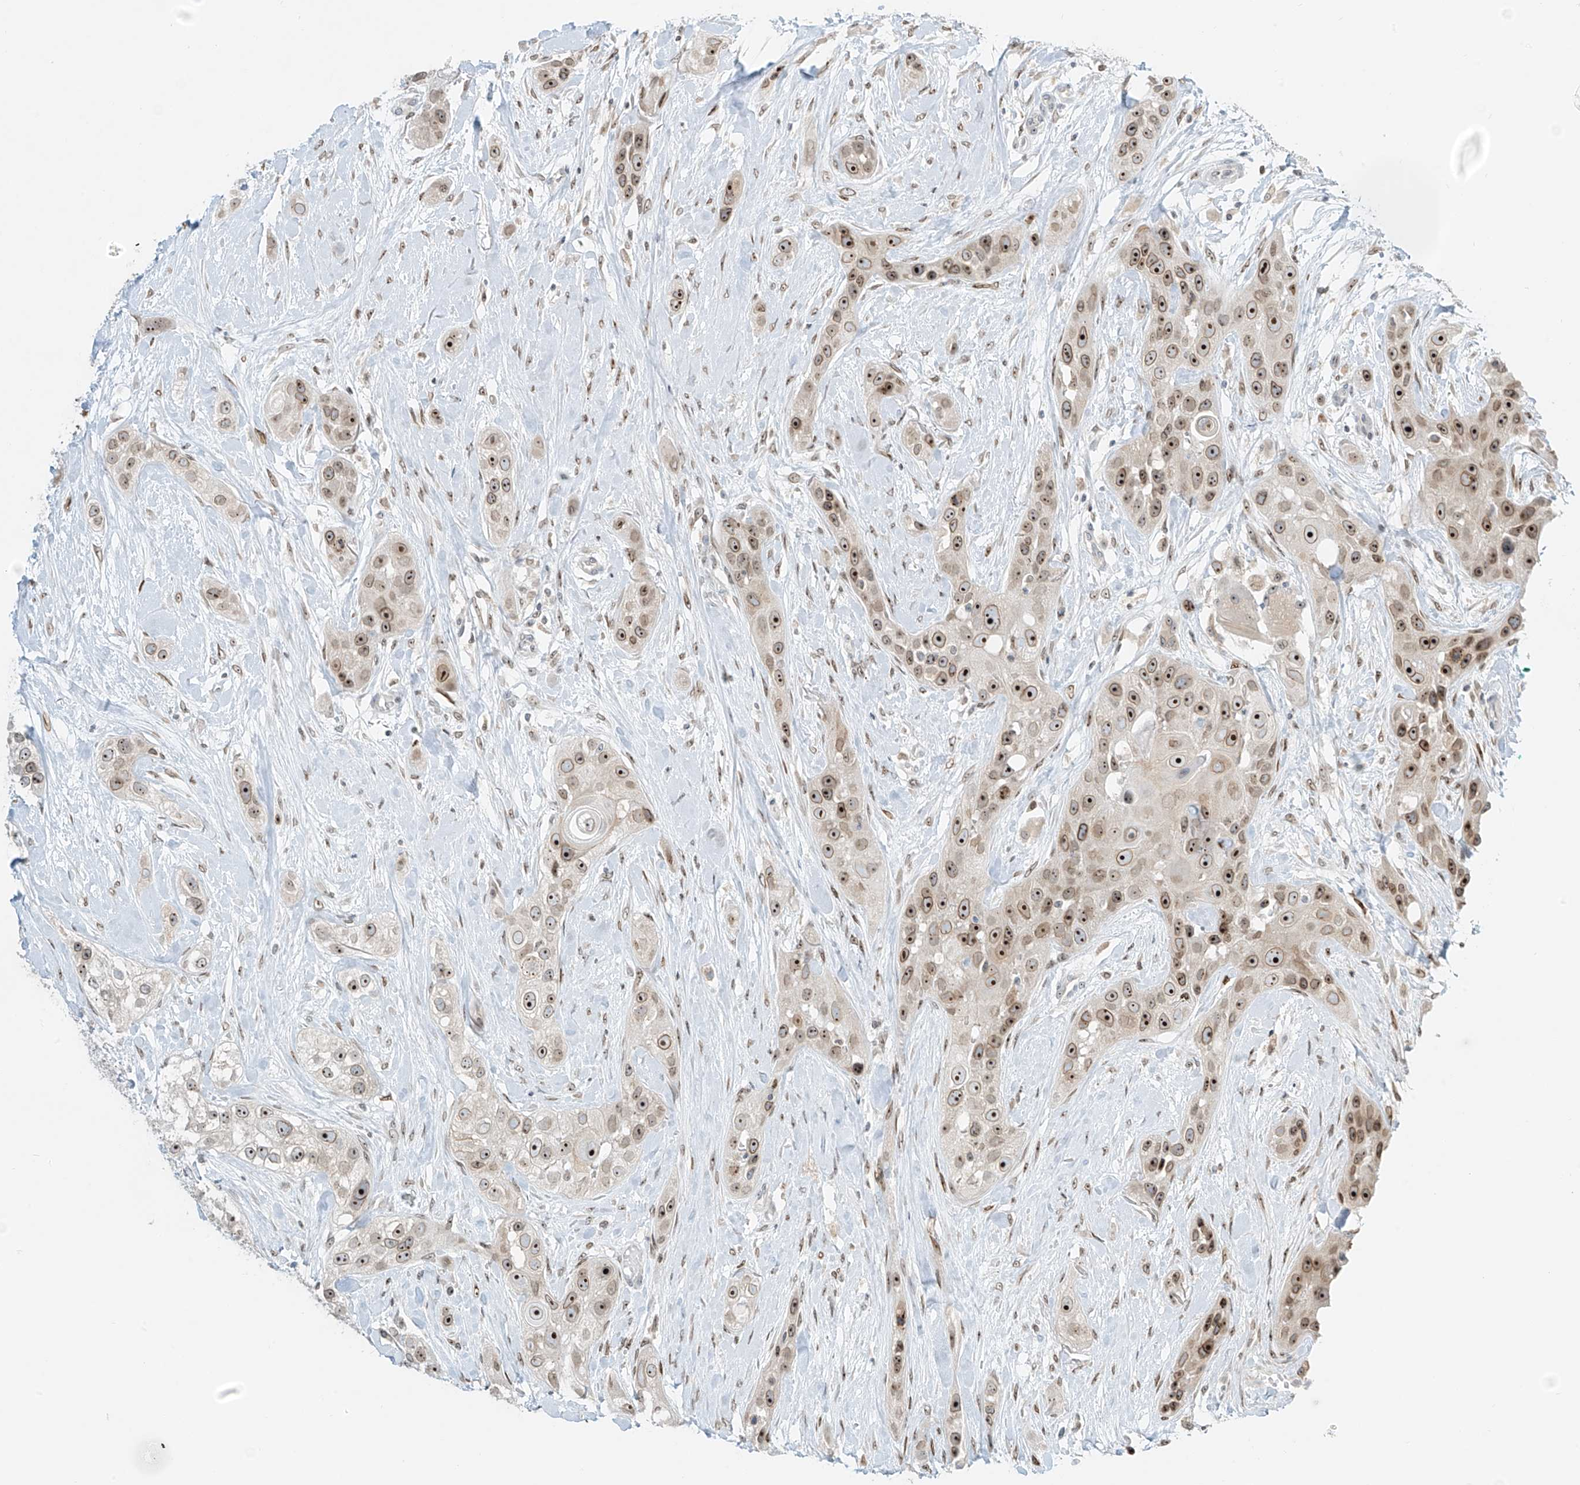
{"staining": {"intensity": "moderate", "quantity": ">75%", "location": "cytoplasmic/membranous,nuclear"}, "tissue": "head and neck cancer", "cell_type": "Tumor cells", "image_type": "cancer", "snomed": [{"axis": "morphology", "description": "Normal tissue, NOS"}, {"axis": "morphology", "description": "Squamous cell carcinoma, NOS"}, {"axis": "topography", "description": "Skeletal muscle"}, {"axis": "topography", "description": "Head-Neck"}], "caption": "Human head and neck cancer stained with a brown dye demonstrates moderate cytoplasmic/membranous and nuclear positive staining in approximately >75% of tumor cells.", "gene": "SAMD15", "patient": {"sex": "male", "age": 51}}